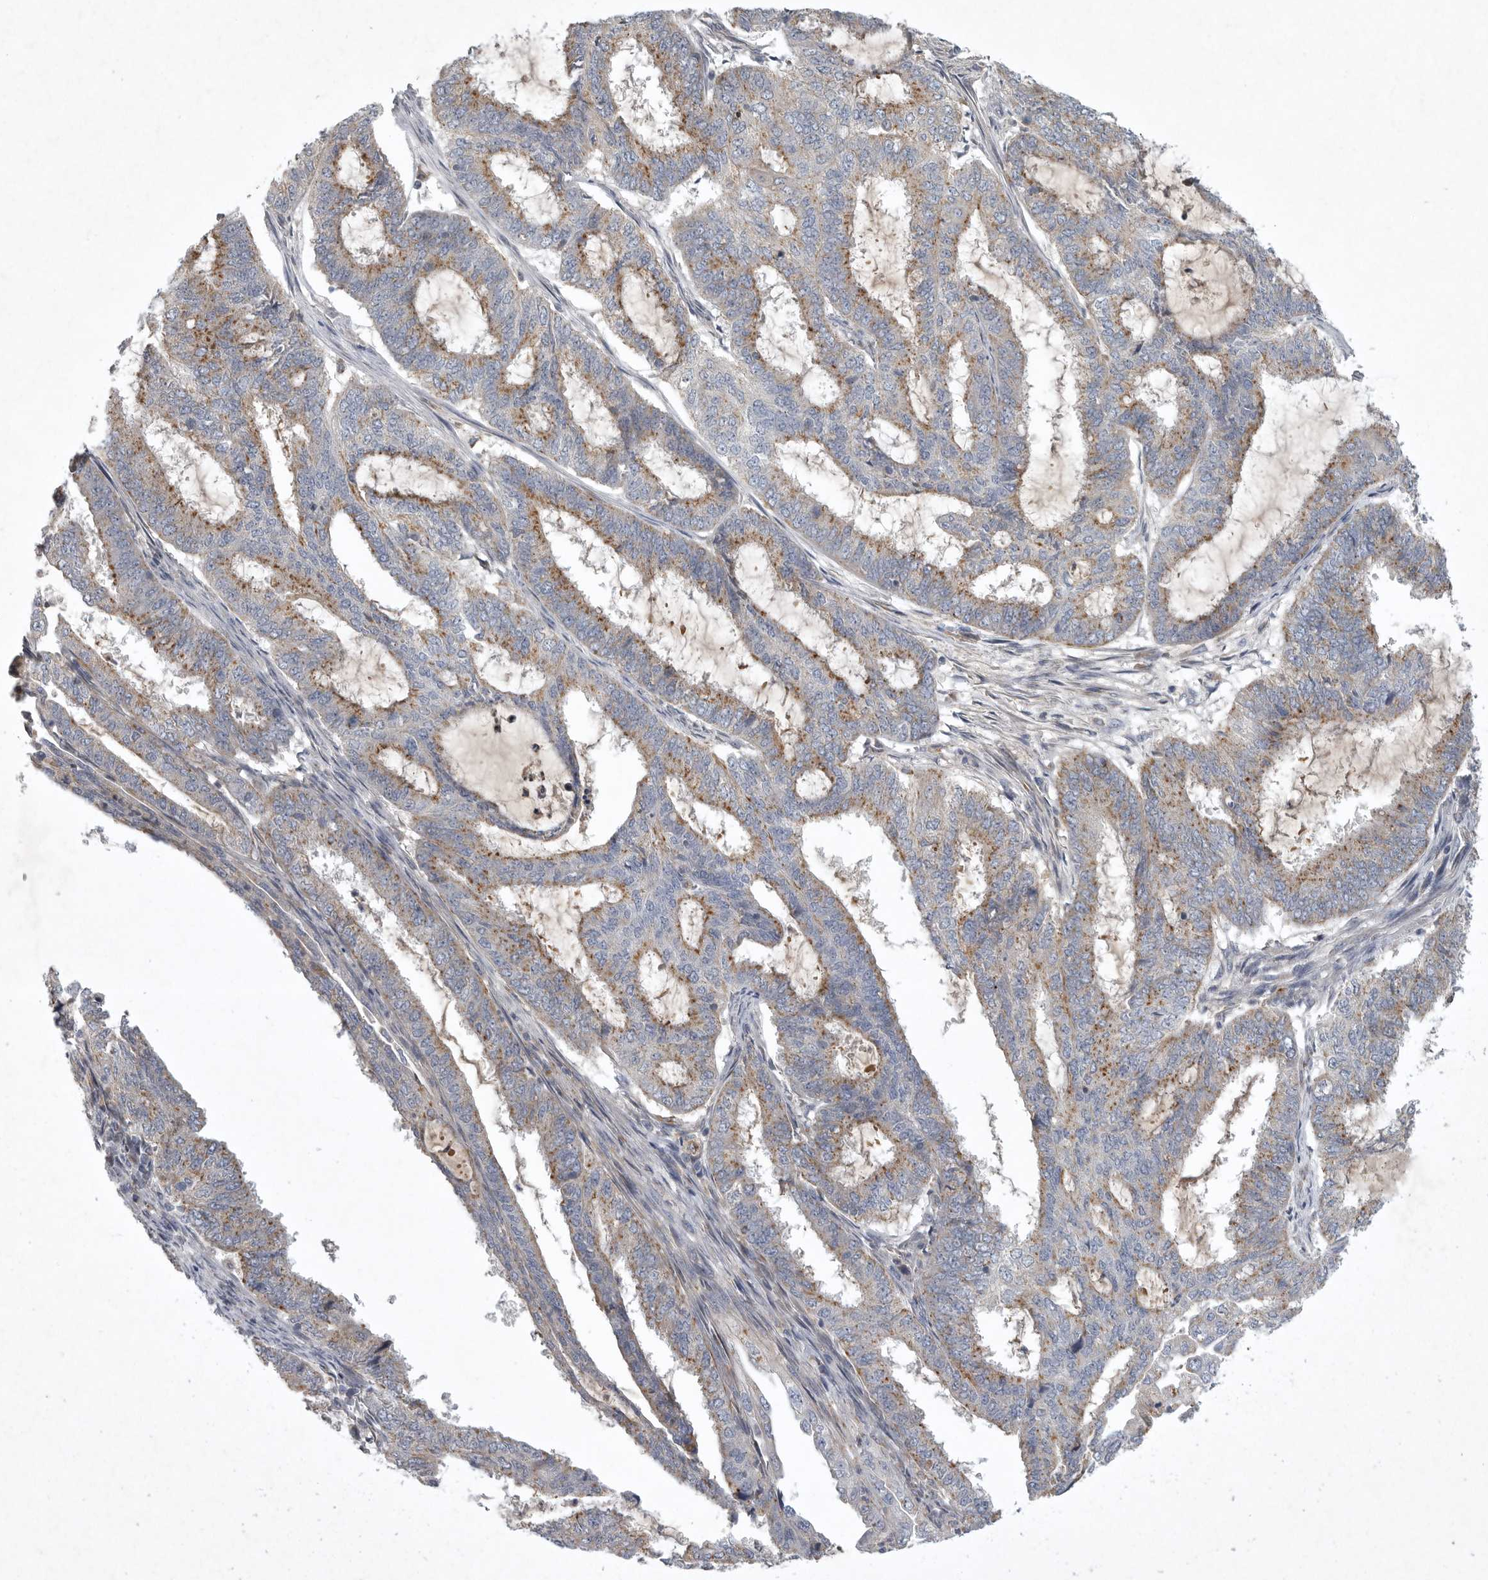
{"staining": {"intensity": "moderate", "quantity": ">75%", "location": "cytoplasmic/membranous"}, "tissue": "endometrial cancer", "cell_type": "Tumor cells", "image_type": "cancer", "snomed": [{"axis": "morphology", "description": "Adenocarcinoma, NOS"}, {"axis": "topography", "description": "Endometrium"}], "caption": "A high-resolution photomicrograph shows IHC staining of adenocarcinoma (endometrial), which reveals moderate cytoplasmic/membranous expression in about >75% of tumor cells.", "gene": "LAMTOR3", "patient": {"sex": "female", "age": 51}}